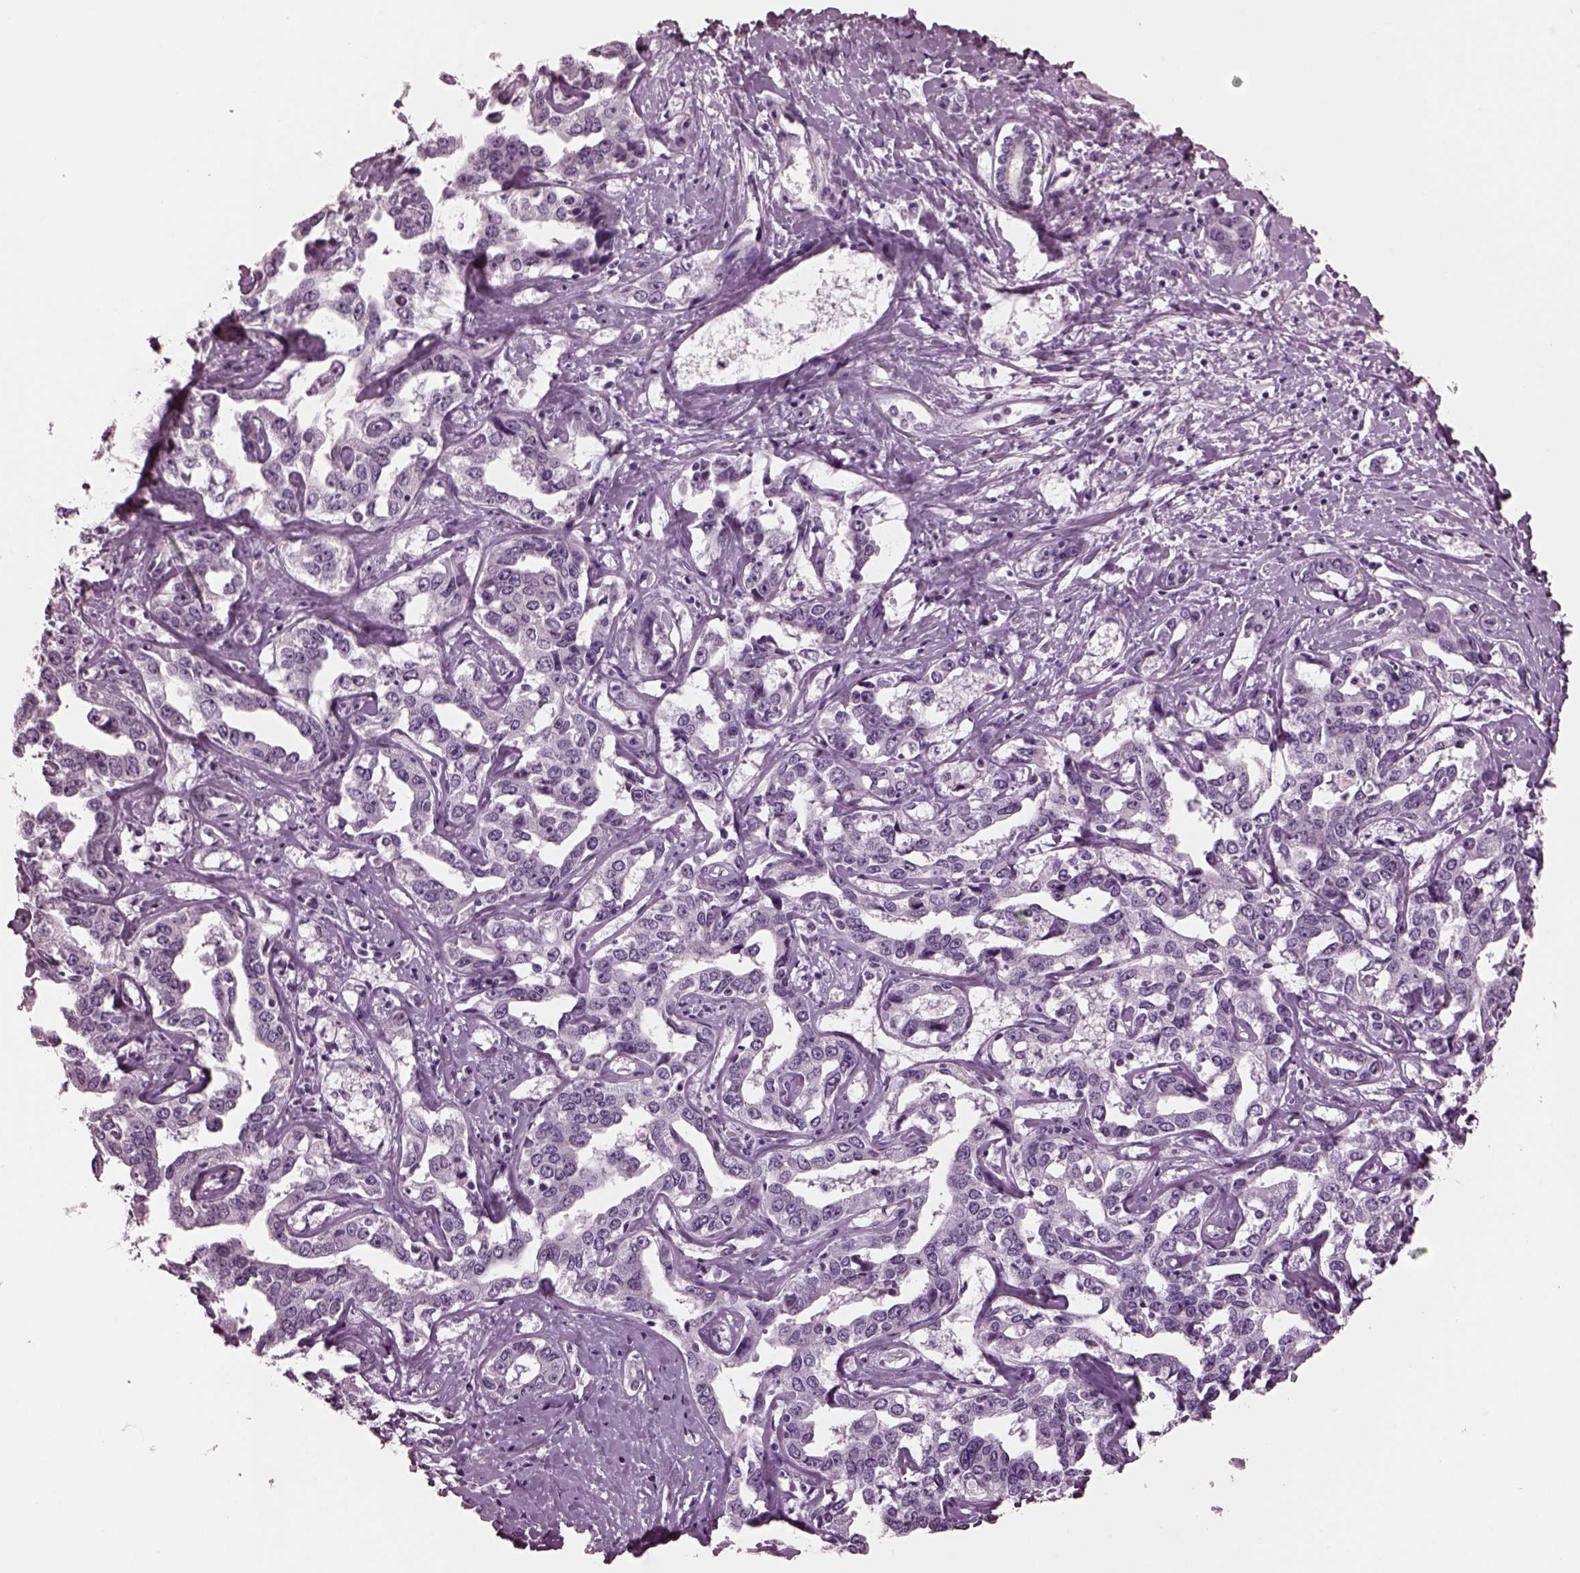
{"staining": {"intensity": "negative", "quantity": "none", "location": "none"}, "tissue": "liver cancer", "cell_type": "Tumor cells", "image_type": "cancer", "snomed": [{"axis": "morphology", "description": "Cholangiocarcinoma"}, {"axis": "topography", "description": "Liver"}], "caption": "Protein analysis of liver cholangiocarcinoma shows no significant staining in tumor cells.", "gene": "SLC6A17", "patient": {"sex": "male", "age": 59}}